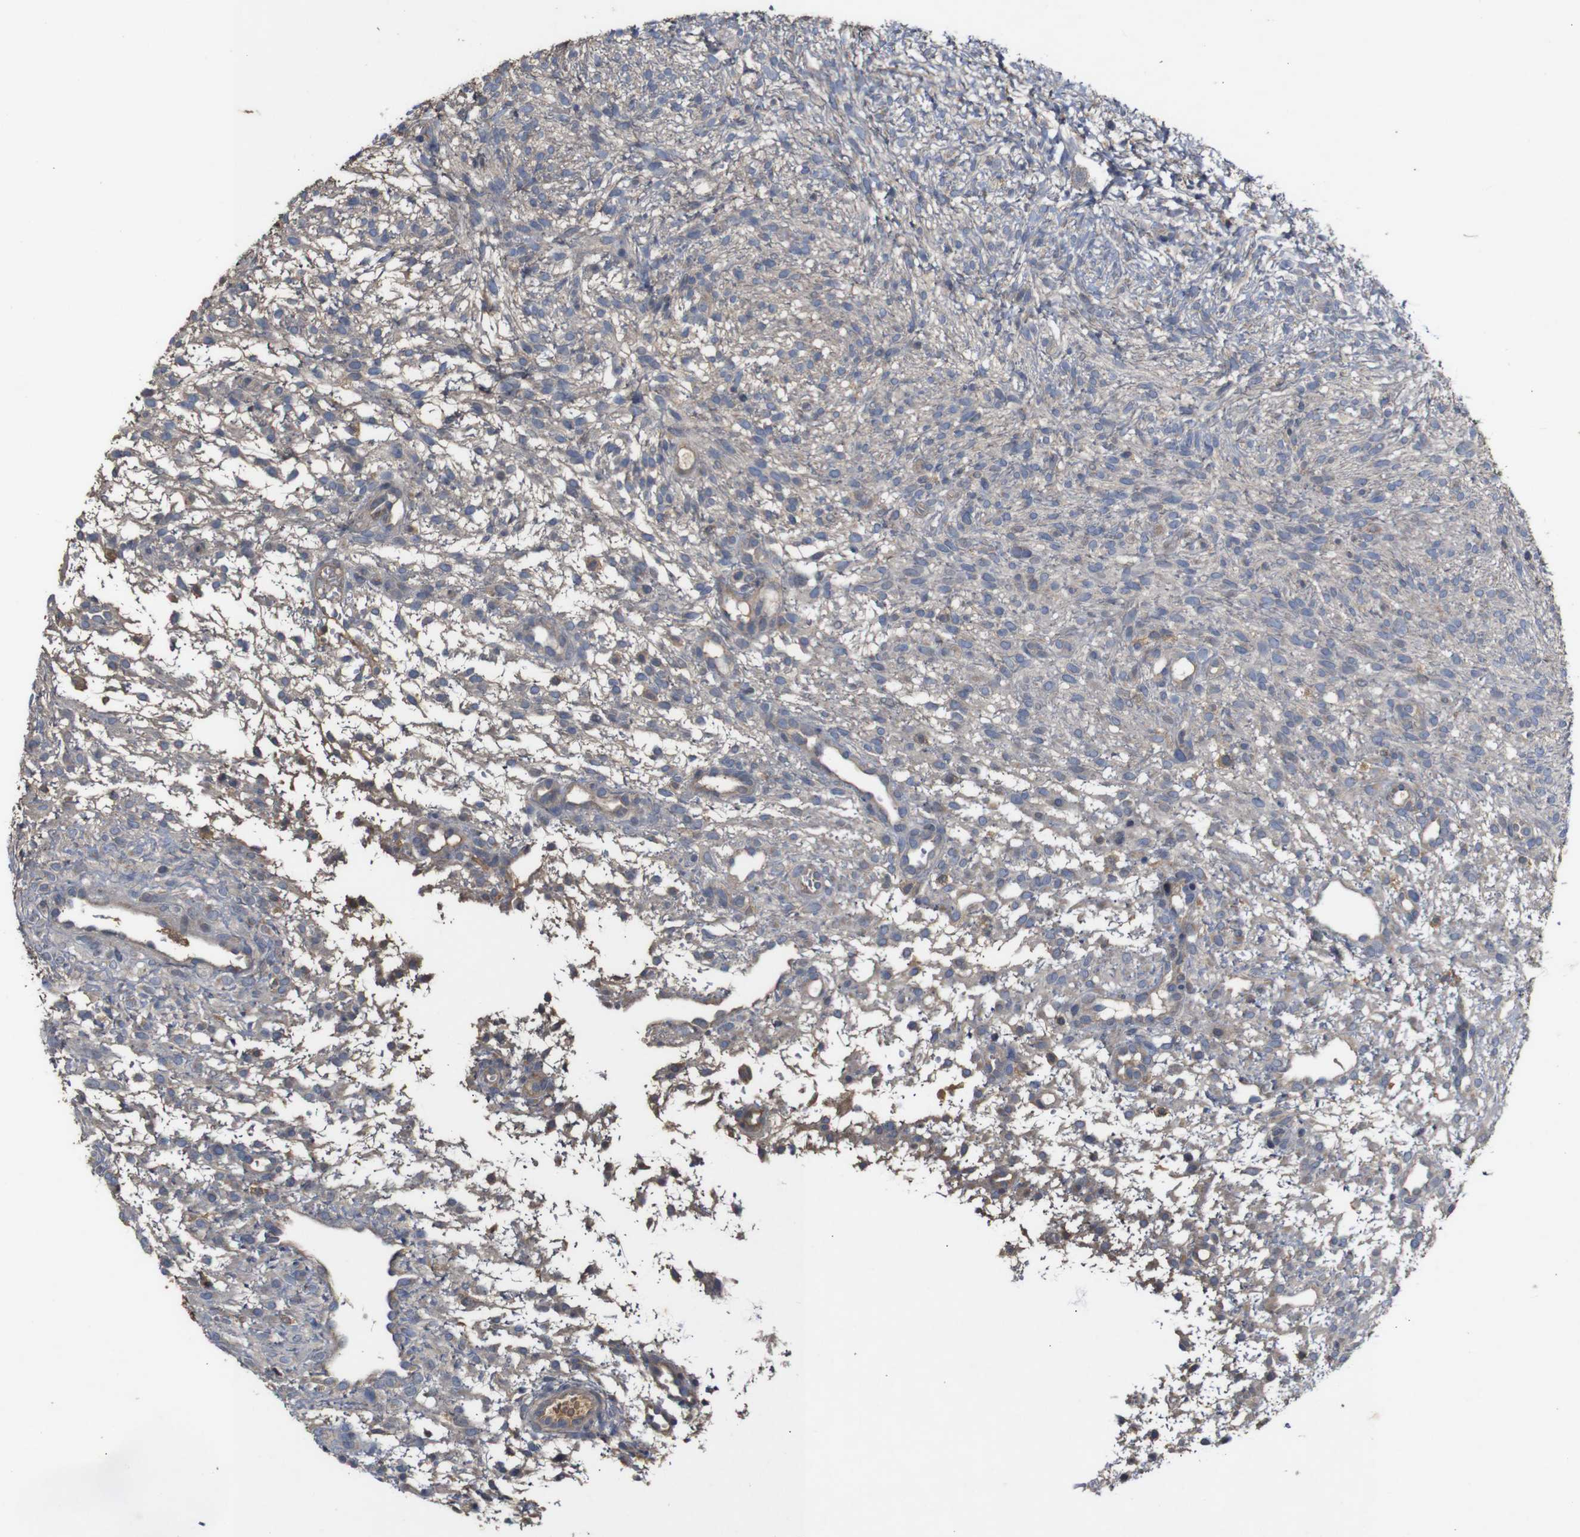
{"staining": {"intensity": "moderate", "quantity": ">75%", "location": "cytoplasmic/membranous"}, "tissue": "ovary", "cell_type": "Follicle cells", "image_type": "normal", "snomed": [{"axis": "morphology", "description": "Normal tissue, NOS"}, {"axis": "morphology", "description": "Cyst, NOS"}, {"axis": "topography", "description": "Ovary"}], "caption": "DAB immunohistochemical staining of normal ovary exhibits moderate cytoplasmic/membranous protein staining in about >75% of follicle cells. The protein is stained brown, and the nuclei are stained in blue (DAB (3,3'-diaminobenzidine) IHC with brightfield microscopy, high magnification).", "gene": "PTPN1", "patient": {"sex": "female", "age": 18}}